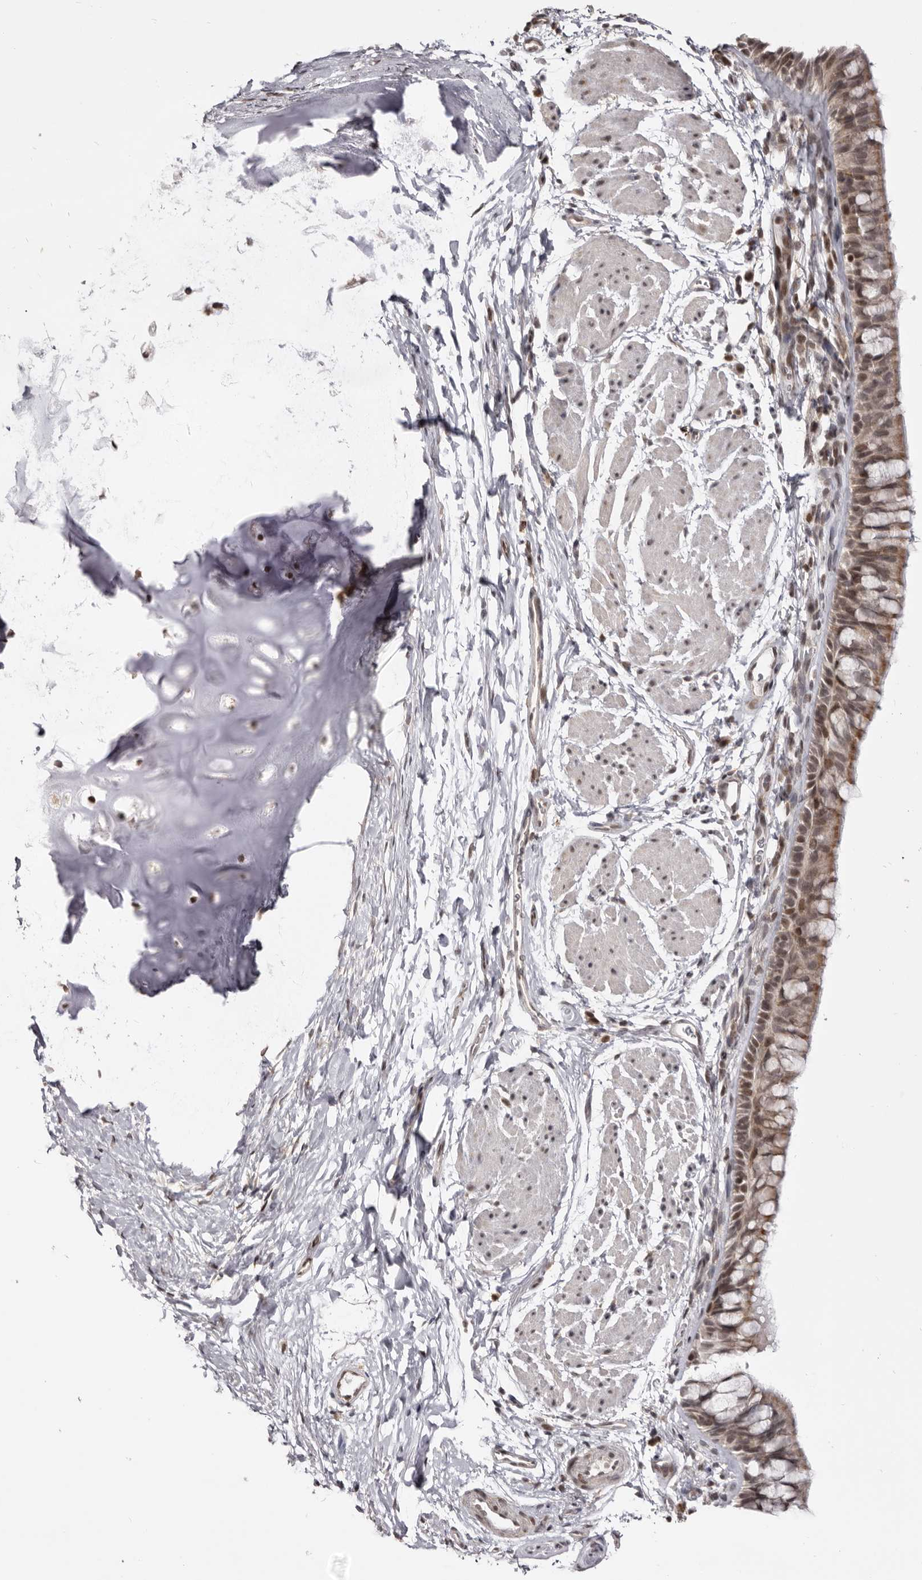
{"staining": {"intensity": "weak", "quantity": ">75%", "location": "cytoplasmic/membranous"}, "tissue": "bronchus", "cell_type": "Respiratory epithelial cells", "image_type": "normal", "snomed": [{"axis": "morphology", "description": "Normal tissue, NOS"}, {"axis": "topography", "description": "Cartilage tissue"}, {"axis": "topography", "description": "Bronchus"}], "caption": "Bronchus stained with a protein marker reveals weak staining in respiratory epithelial cells.", "gene": "THUMPD1", "patient": {"sex": "female", "age": 53}}